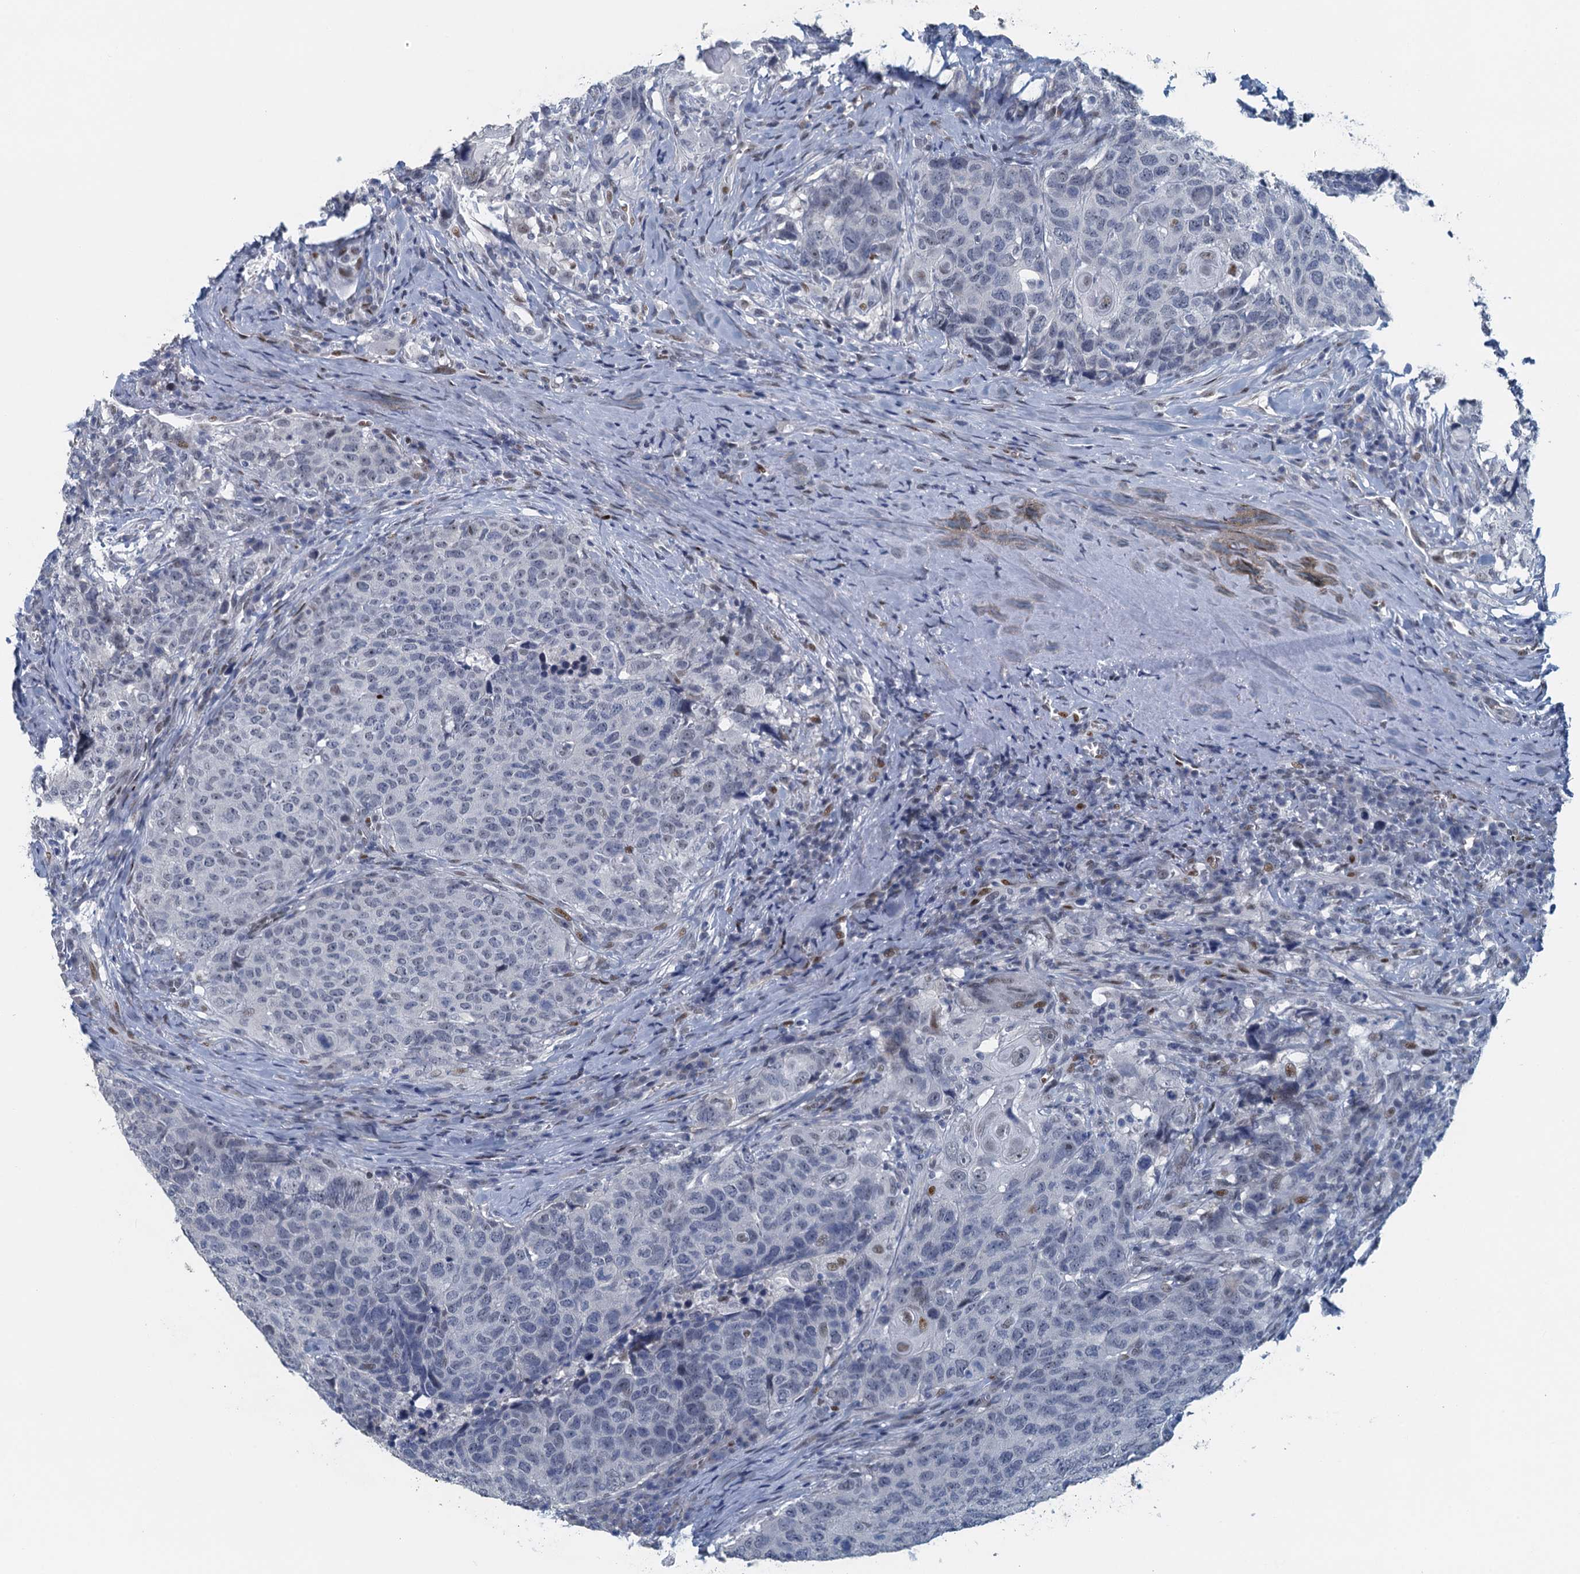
{"staining": {"intensity": "negative", "quantity": "none", "location": "none"}, "tissue": "head and neck cancer", "cell_type": "Tumor cells", "image_type": "cancer", "snomed": [{"axis": "morphology", "description": "Squamous cell carcinoma, NOS"}, {"axis": "topography", "description": "Head-Neck"}], "caption": "Human head and neck cancer (squamous cell carcinoma) stained for a protein using immunohistochemistry (IHC) exhibits no staining in tumor cells.", "gene": "TTLL9", "patient": {"sex": "male", "age": 66}}